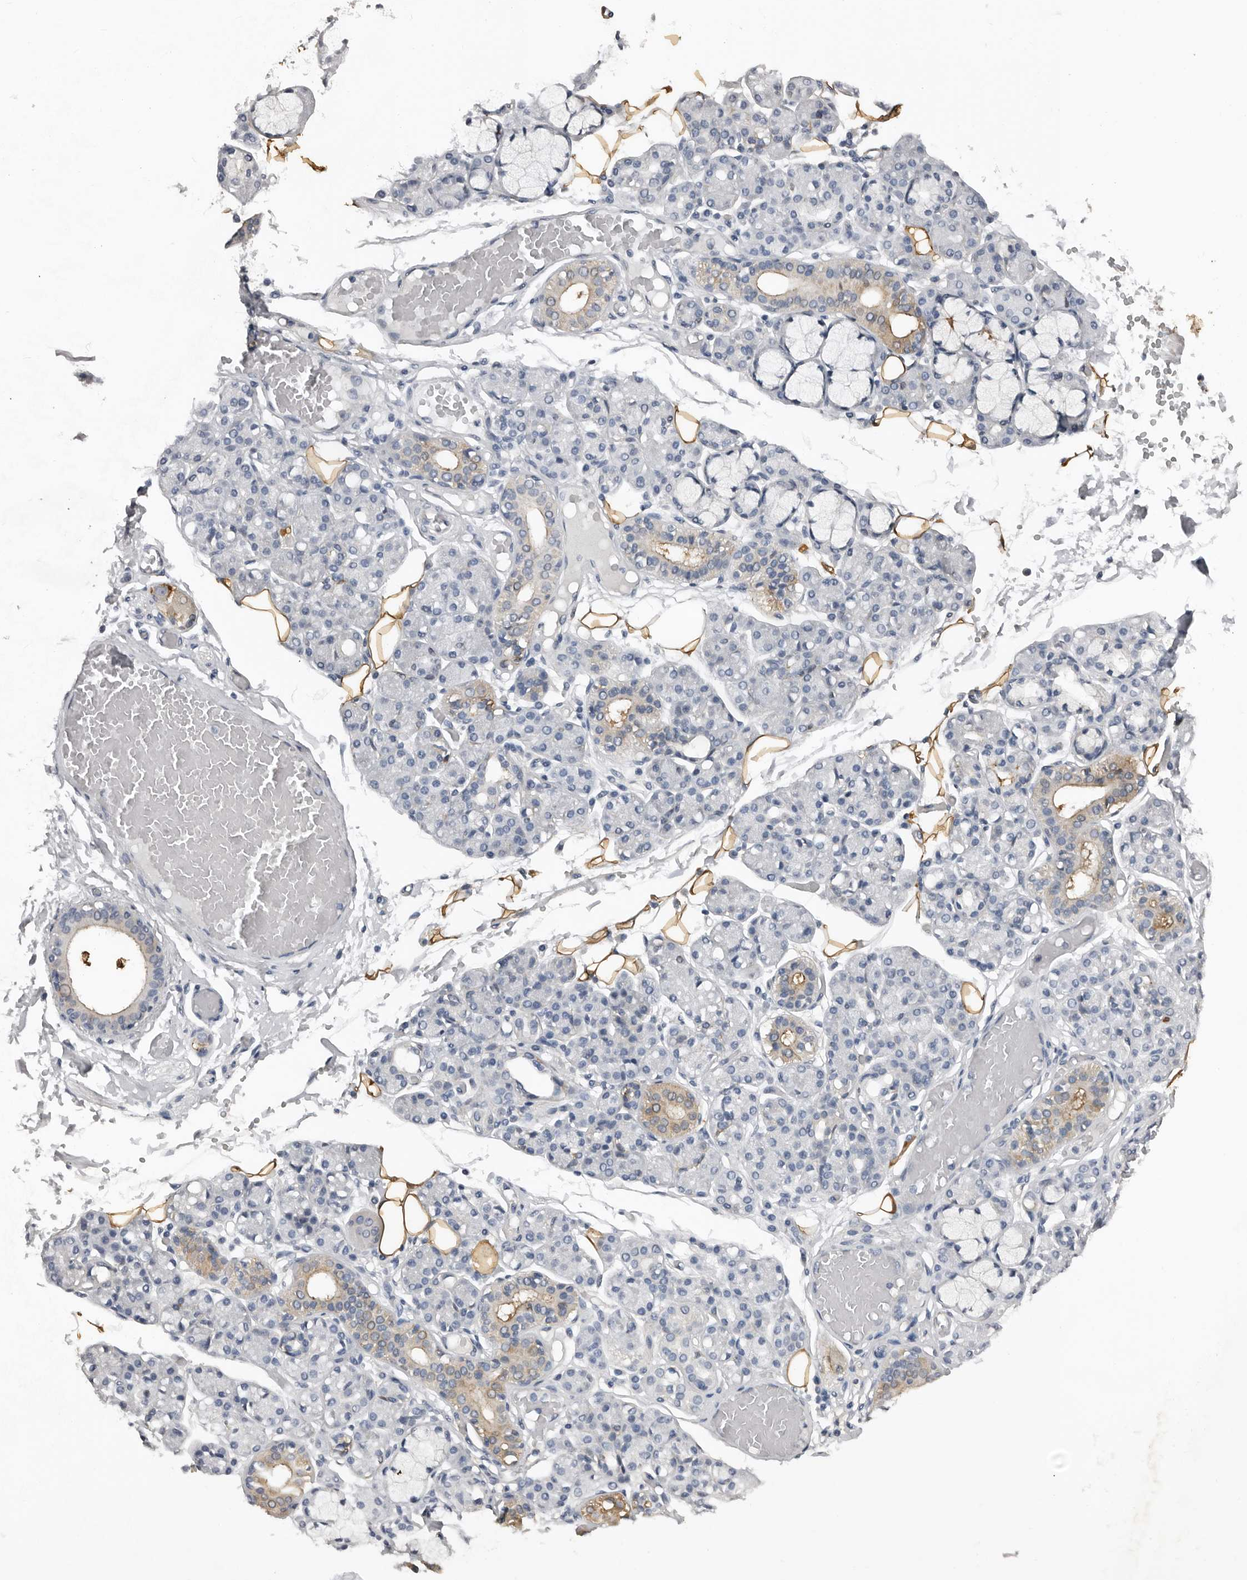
{"staining": {"intensity": "weak", "quantity": "<25%", "location": "cytoplasmic/membranous"}, "tissue": "salivary gland", "cell_type": "Glandular cells", "image_type": "normal", "snomed": [{"axis": "morphology", "description": "Normal tissue, NOS"}, {"axis": "topography", "description": "Salivary gland"}], "caption": "An immunohistochemistry histopathology image of benign salivary gland is shown. There is no staining in glandular cells of salivary gland.", "gene": "FABP7", "patient": {"sex": "male", "age": 63}}